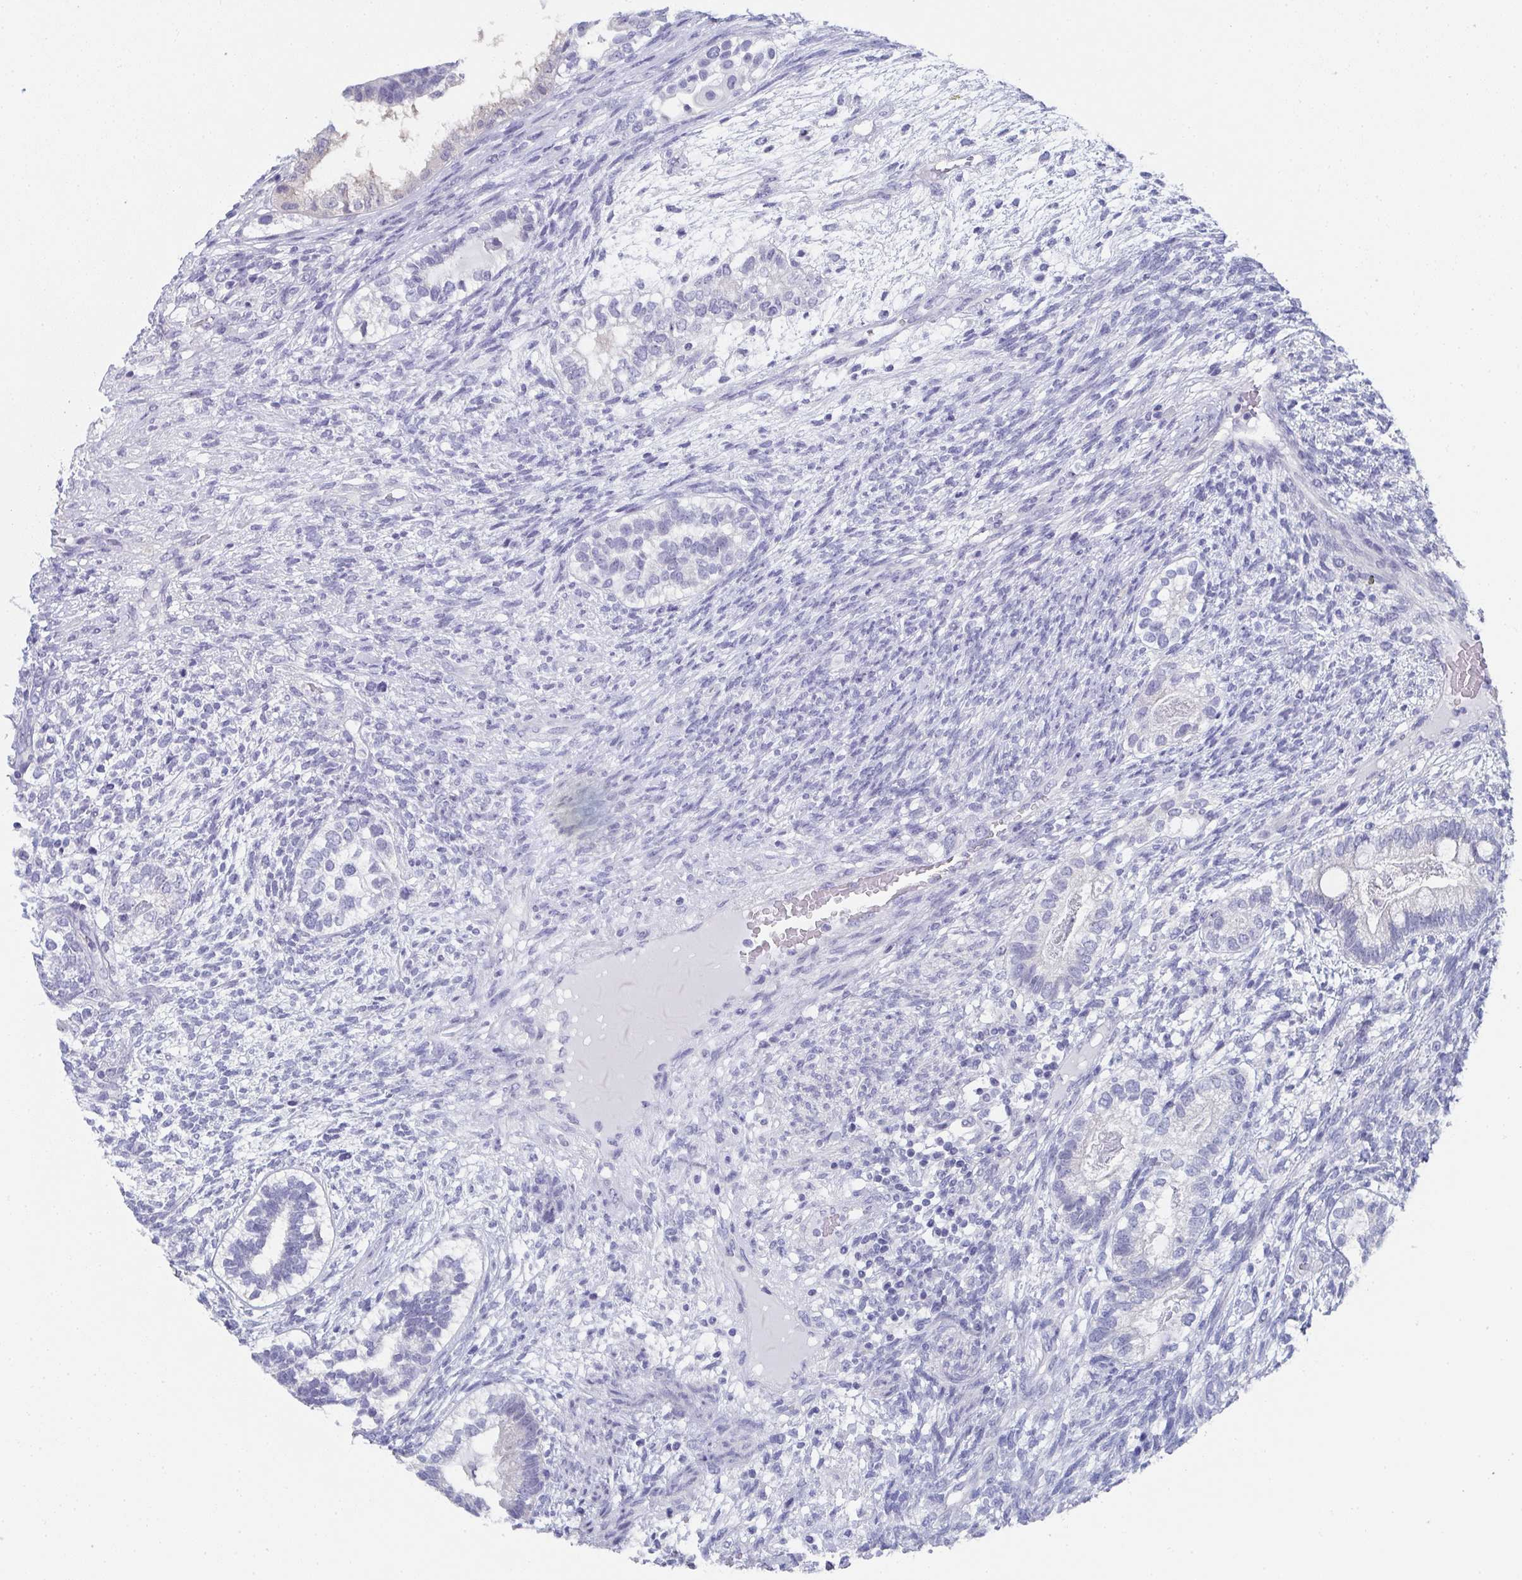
{"staining": {"intensity": "negative", "quantity": "none", "location": "none"}, "tissue": "testis cancer", "cell_type": "Tumor cells", "image_type": "cancer", "snomed": [{"axis": "morphology", "description": "Seminoma, NOS"}, {"axis": "morphology", "description": "Carcinoma, Embryonal, NOS"}, {"axis": "topography", "description": "Testis"}], "caption": "This is a photomicrograph of immunohistochemistry staining of testis cancer, which shows no positivity in tumor cells.", "gene": "DYDC2", "patient": {"sex": "male", "age": 41}}